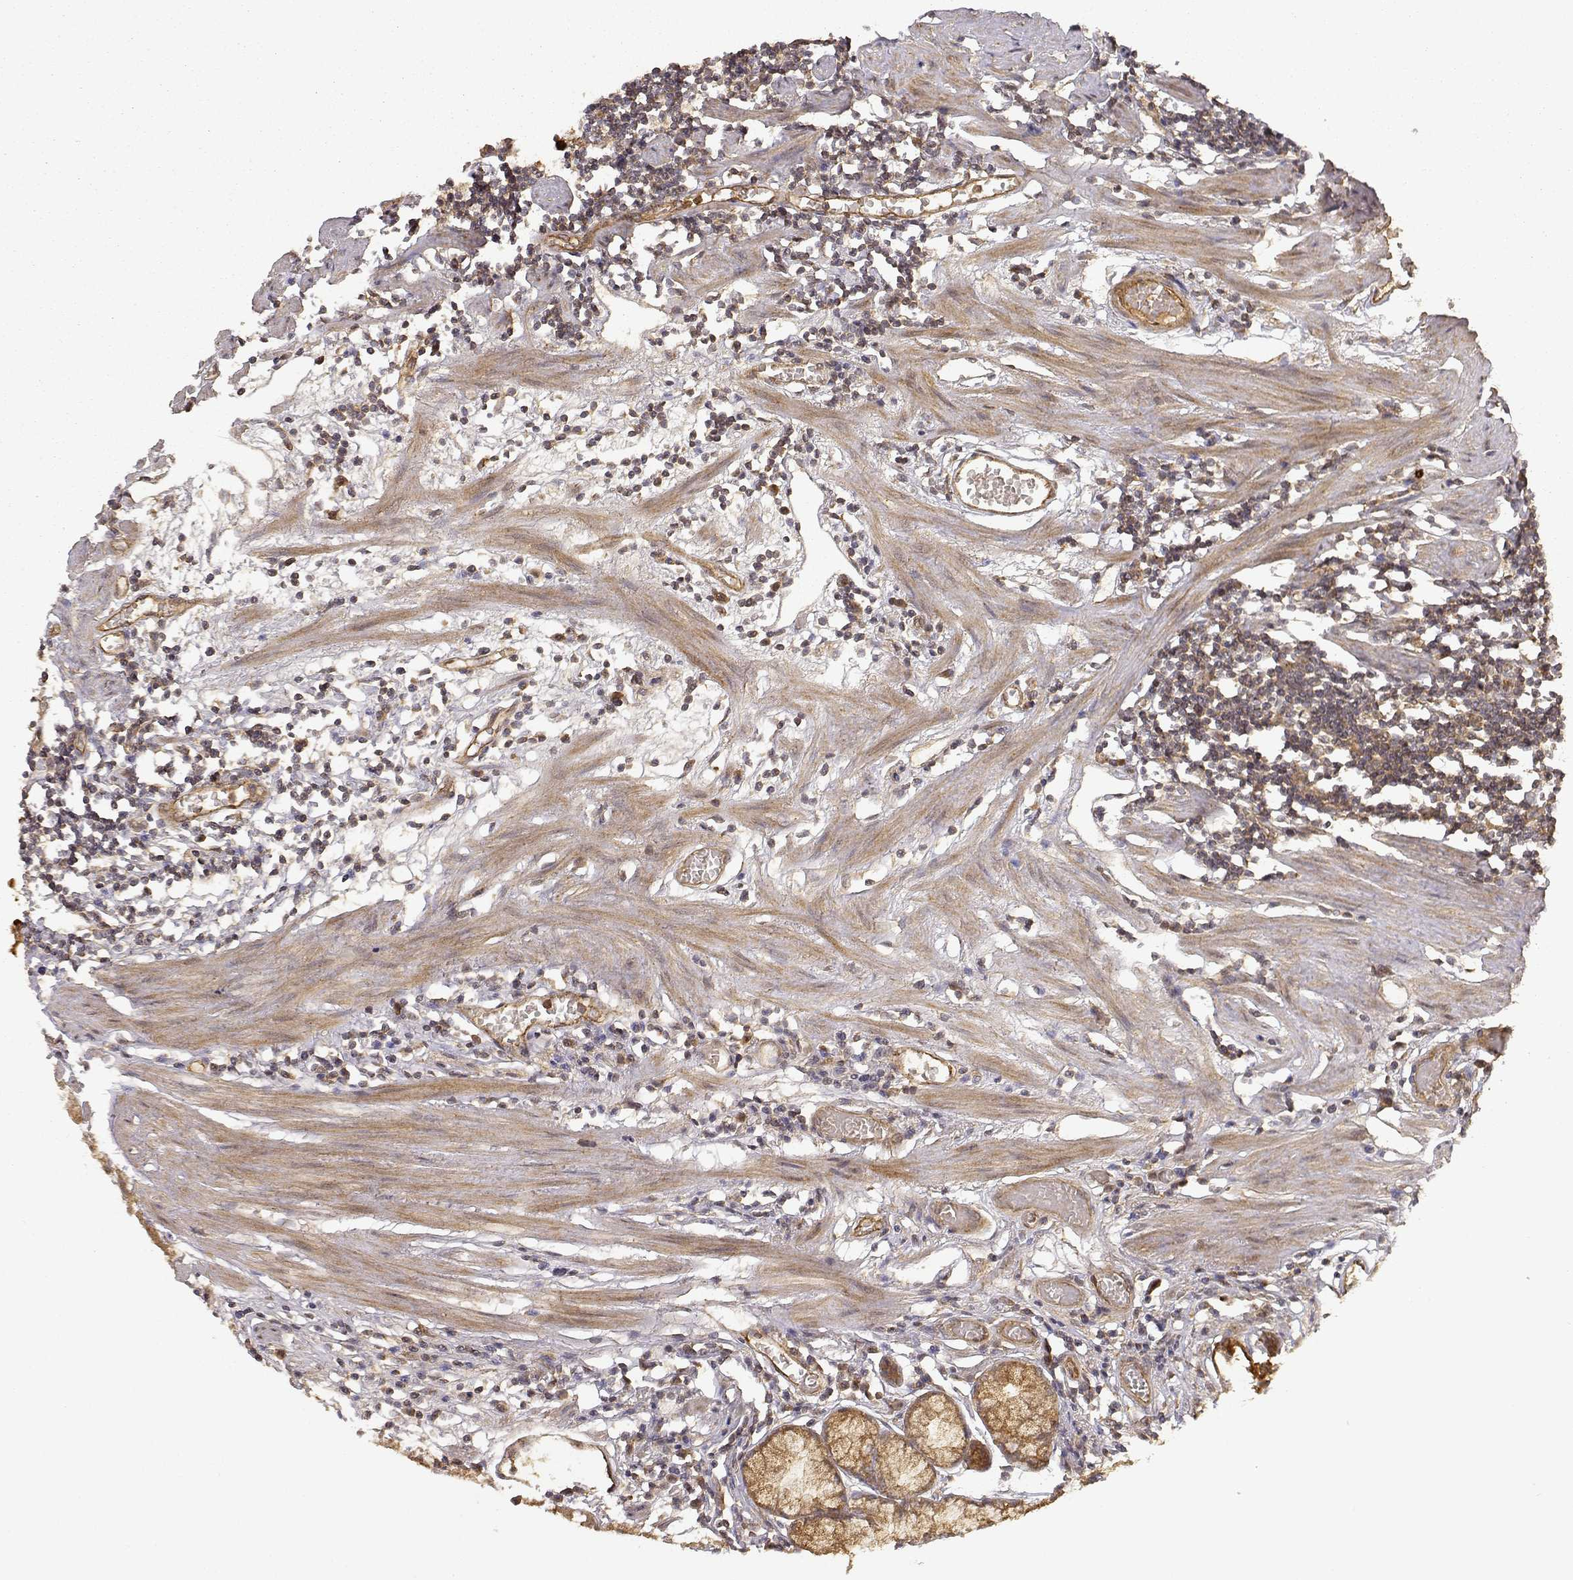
{"staining": {"intensity": "moderate", "quantity": ">75%", "location": "cytoplasmic/membranous"}, "tissue": "stomach", "cell_type": "Glandular cells", "image_type": "normal", "snomed": [{"axis": "morphology", "description": "Normal tissue, NOS"}, {"axis": "topography", "description": "Stomach"}], "caption": "There is medium levels of moderate cytoplasmic/membranous staining in glandular cells of normal stomach, as demonstrated by immunohistochemical staining (brown color).", "gene": "CDK5RAP2", "patient": {"sex": "male", "age": 55}}